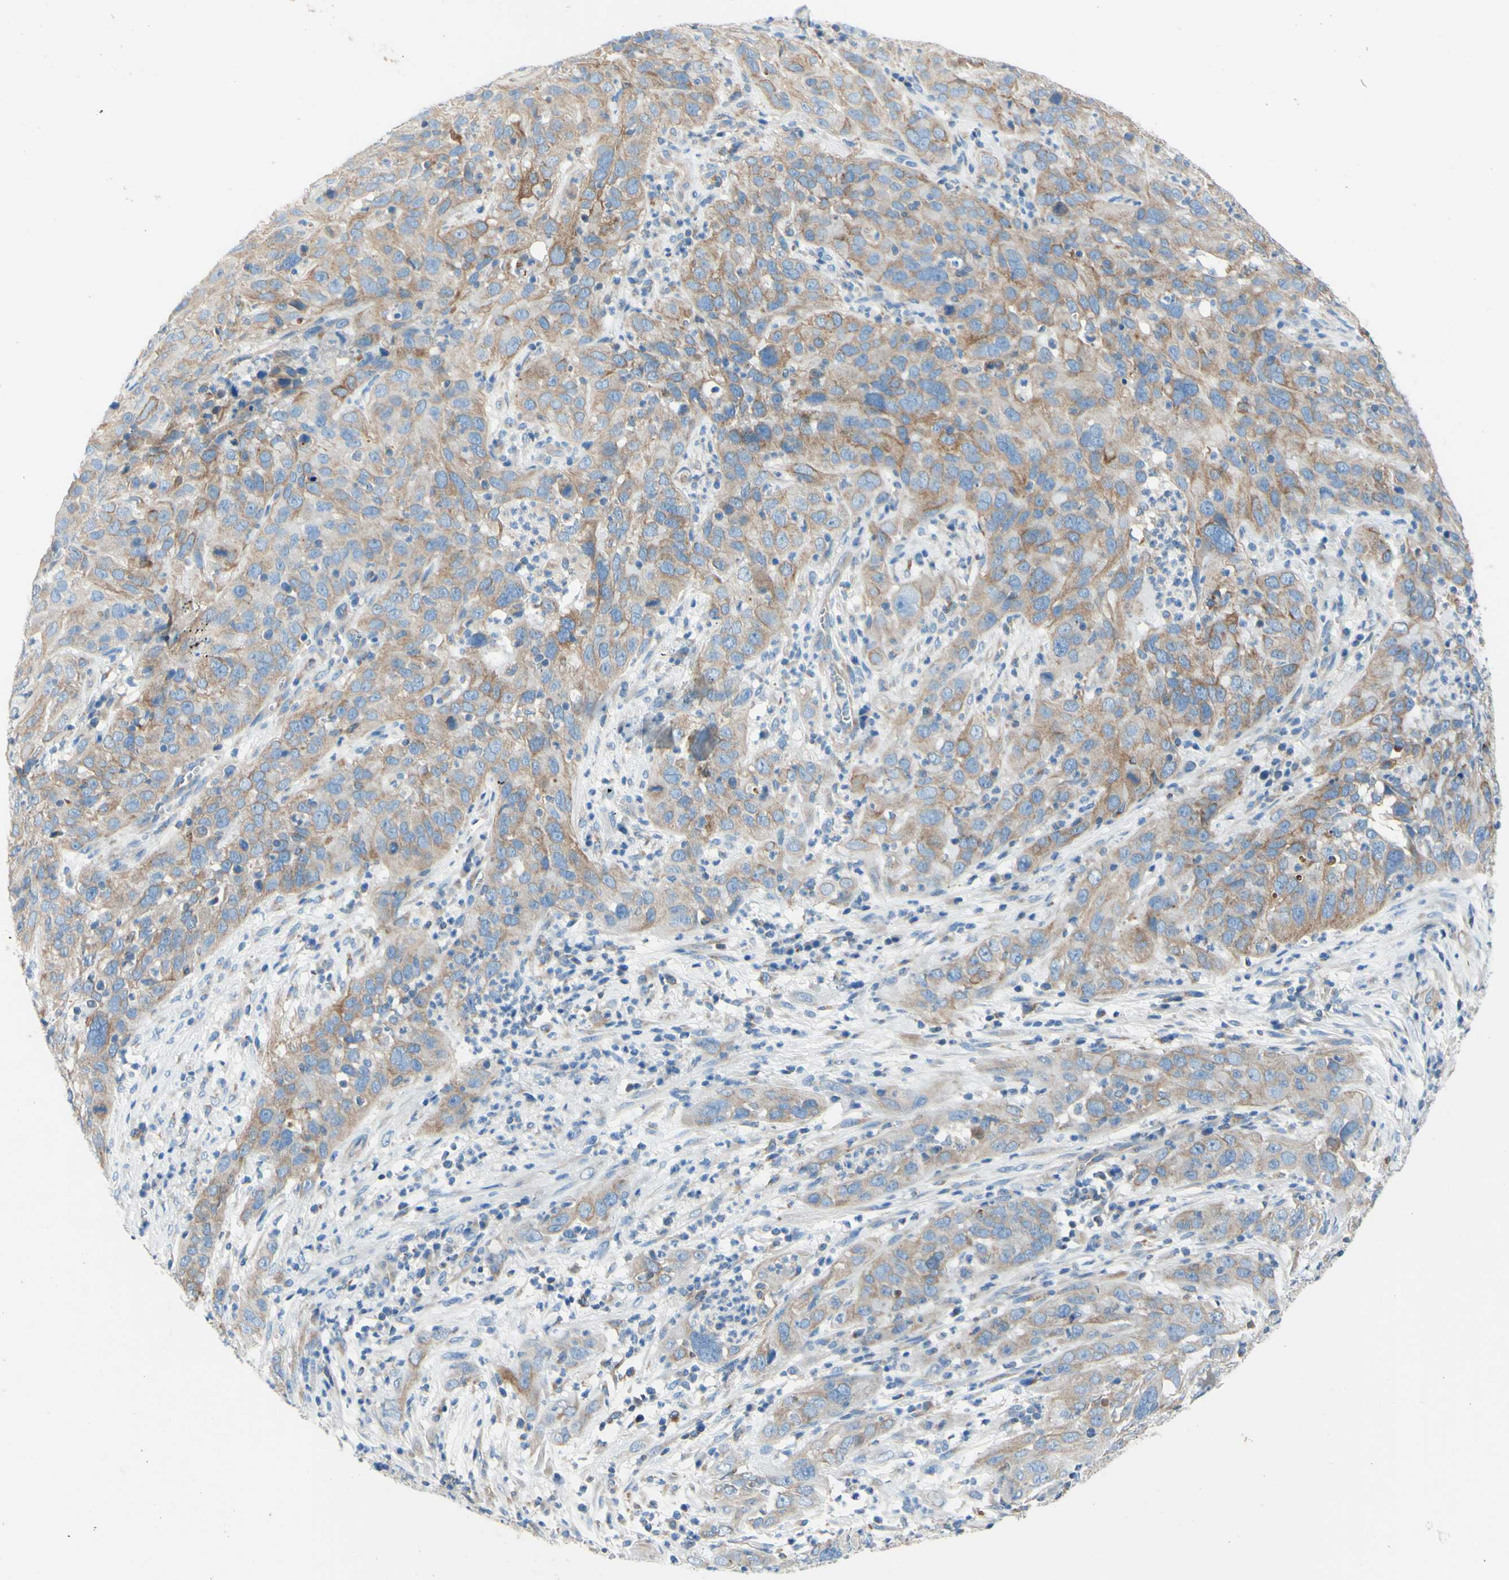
{"staining": {"intensity": "moderate", "quantity": ">75%", "location": "cytoplasmic/membranous"}, "tissue": "cervical cancer", "cell_type": "Tumor cells", "image_type": "cancer", "snomed": [{"axis": "morphology", "description": "Squamous cell carcinoma, NOS"}, {"axis": "topography", "description": "Cervix"}], "caption": "A micrograph showing moderate cytoplasmic/membranous expression in approximately >75% of tumor cells in squamous cell carcinoma (cervical), as visualized by brown immunohistochemical staining.", "gene": "RETREG2", "patient": {"sex": "female", "age": 32}}